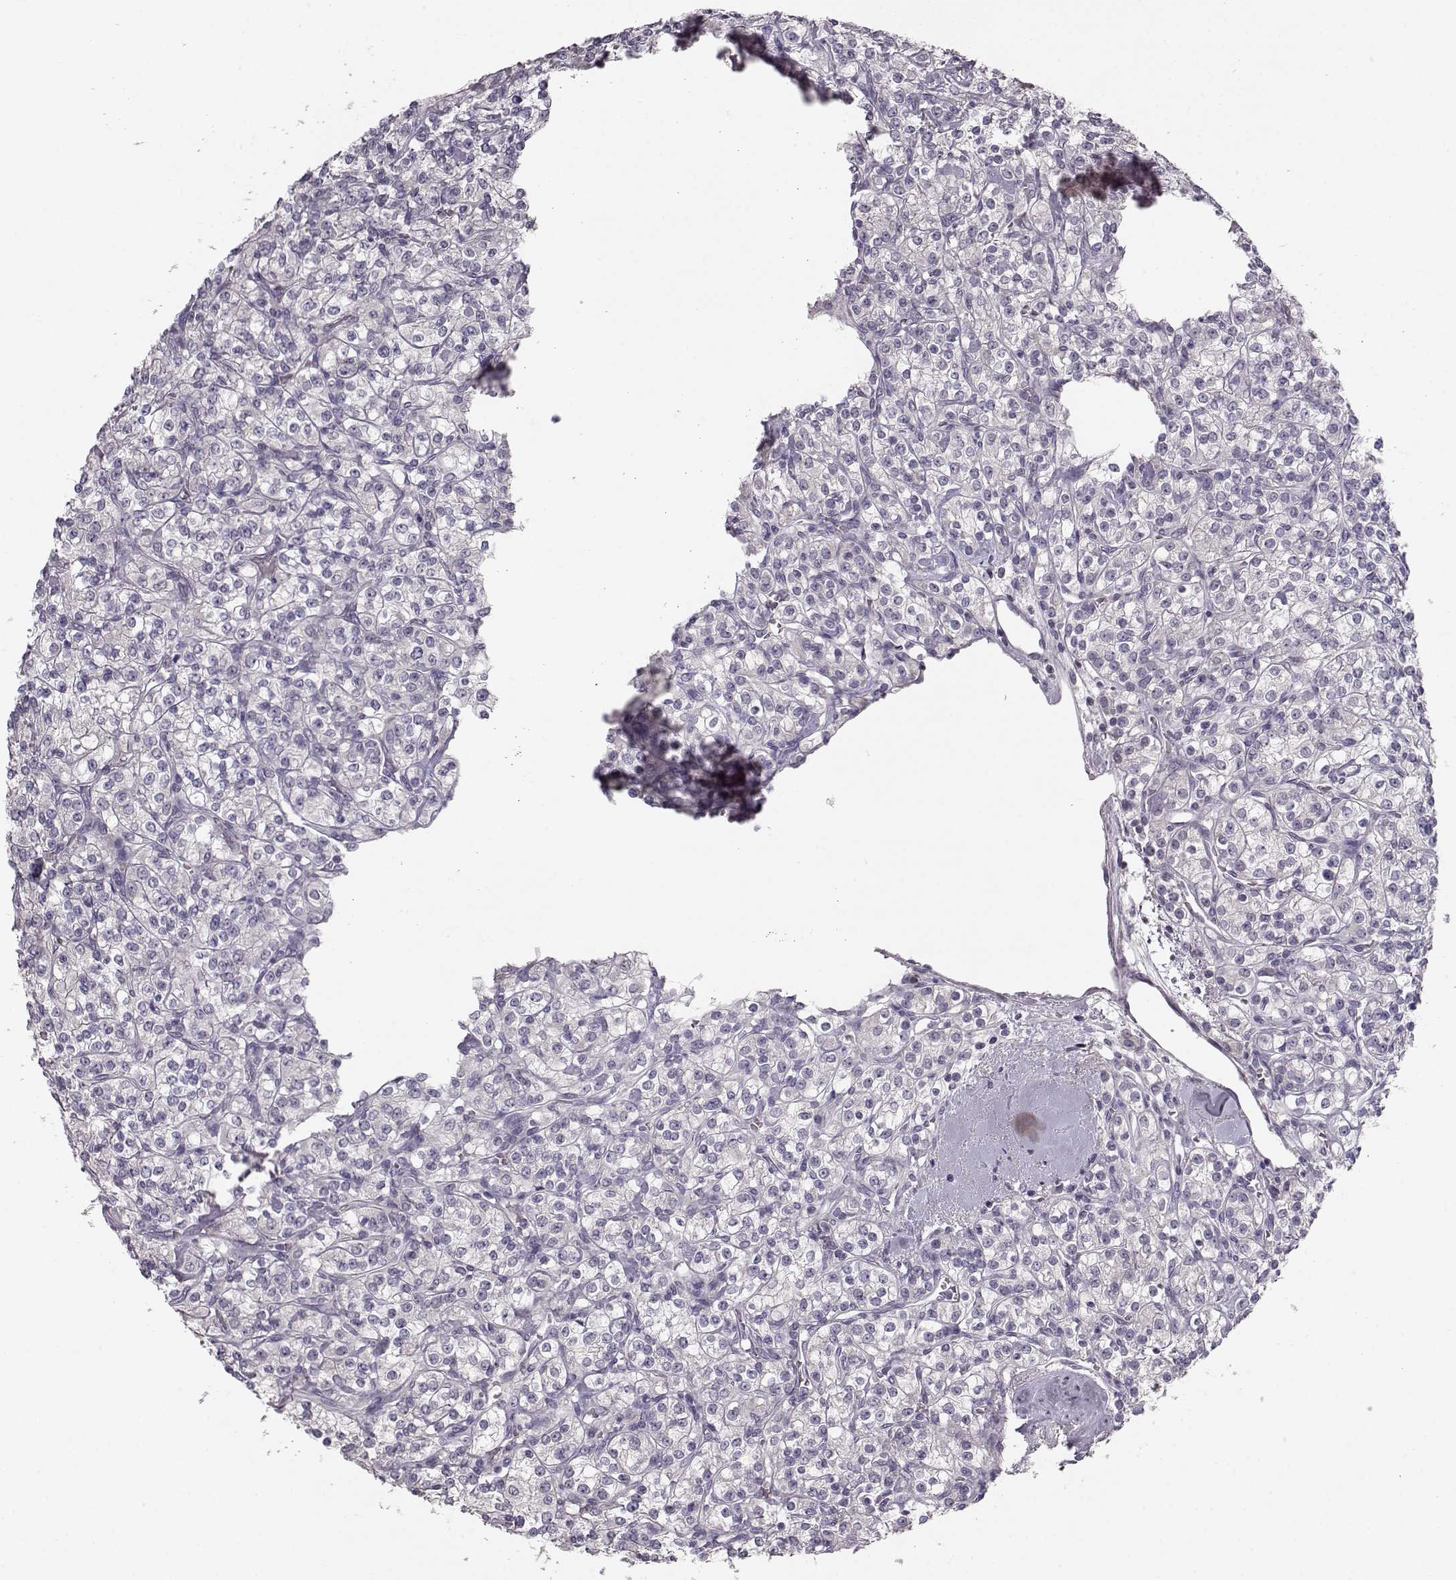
{"staining": {"intensity": "negative", "quantity": "none", "location": "none"}, "tissue": "renal cancer", "cell_type": "Tumor cells", "image_type": "cancer", "snomed": [{"axis": "morphology", "description": "Adenocarcinoma, NOS"}, {"axis": "topography", "description": "Kidney"}], "caption": "Tumor cells show no significant protein expression in renal cancer (adenocarcinoma).", "gene": "BFSP2", "patient": {"sex": "male", "age": 77}}